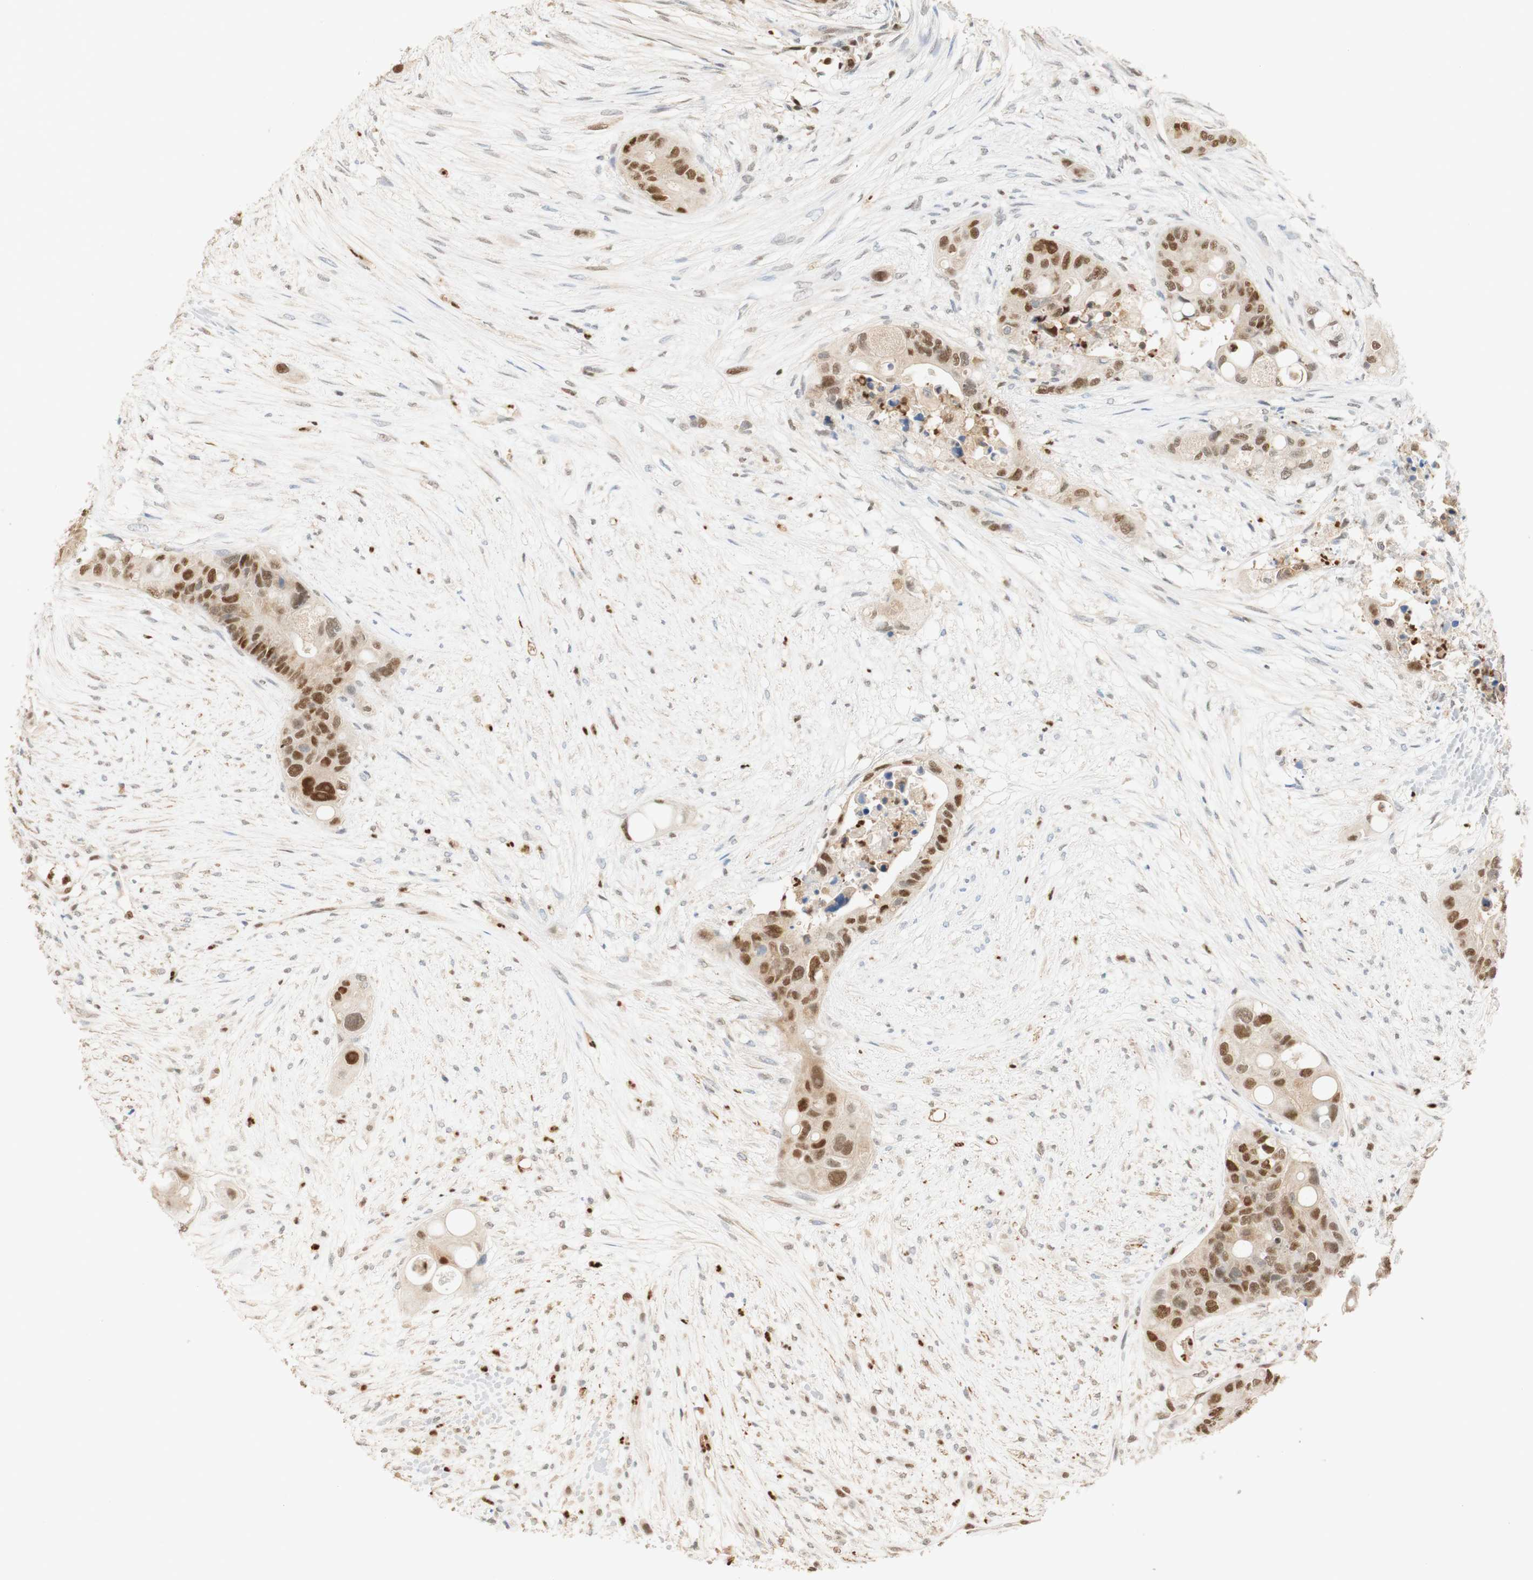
{"staining": {"intensity": "moderate", "quantity": ">75%", "location": "cytoplasmic/membranous,nuclear"}, "tissue": "colorectal cancer", "cell_type": "Tumor cells", "image_type": "cancer", "snomed": [{"axis": "morphology", "description": "Adenocarcinoma, NOS"}, {"axis": "topography", "description": "Colon"}], "caption": "Human colorectal adenocarcinoma stained with a brown dye reveals moderate cytoplasmic/membranous and nuclear positive staining in about >75% of tumor cells.", "gene": "MAP3K4", "patient": {"sex": "female", "age": 57}}